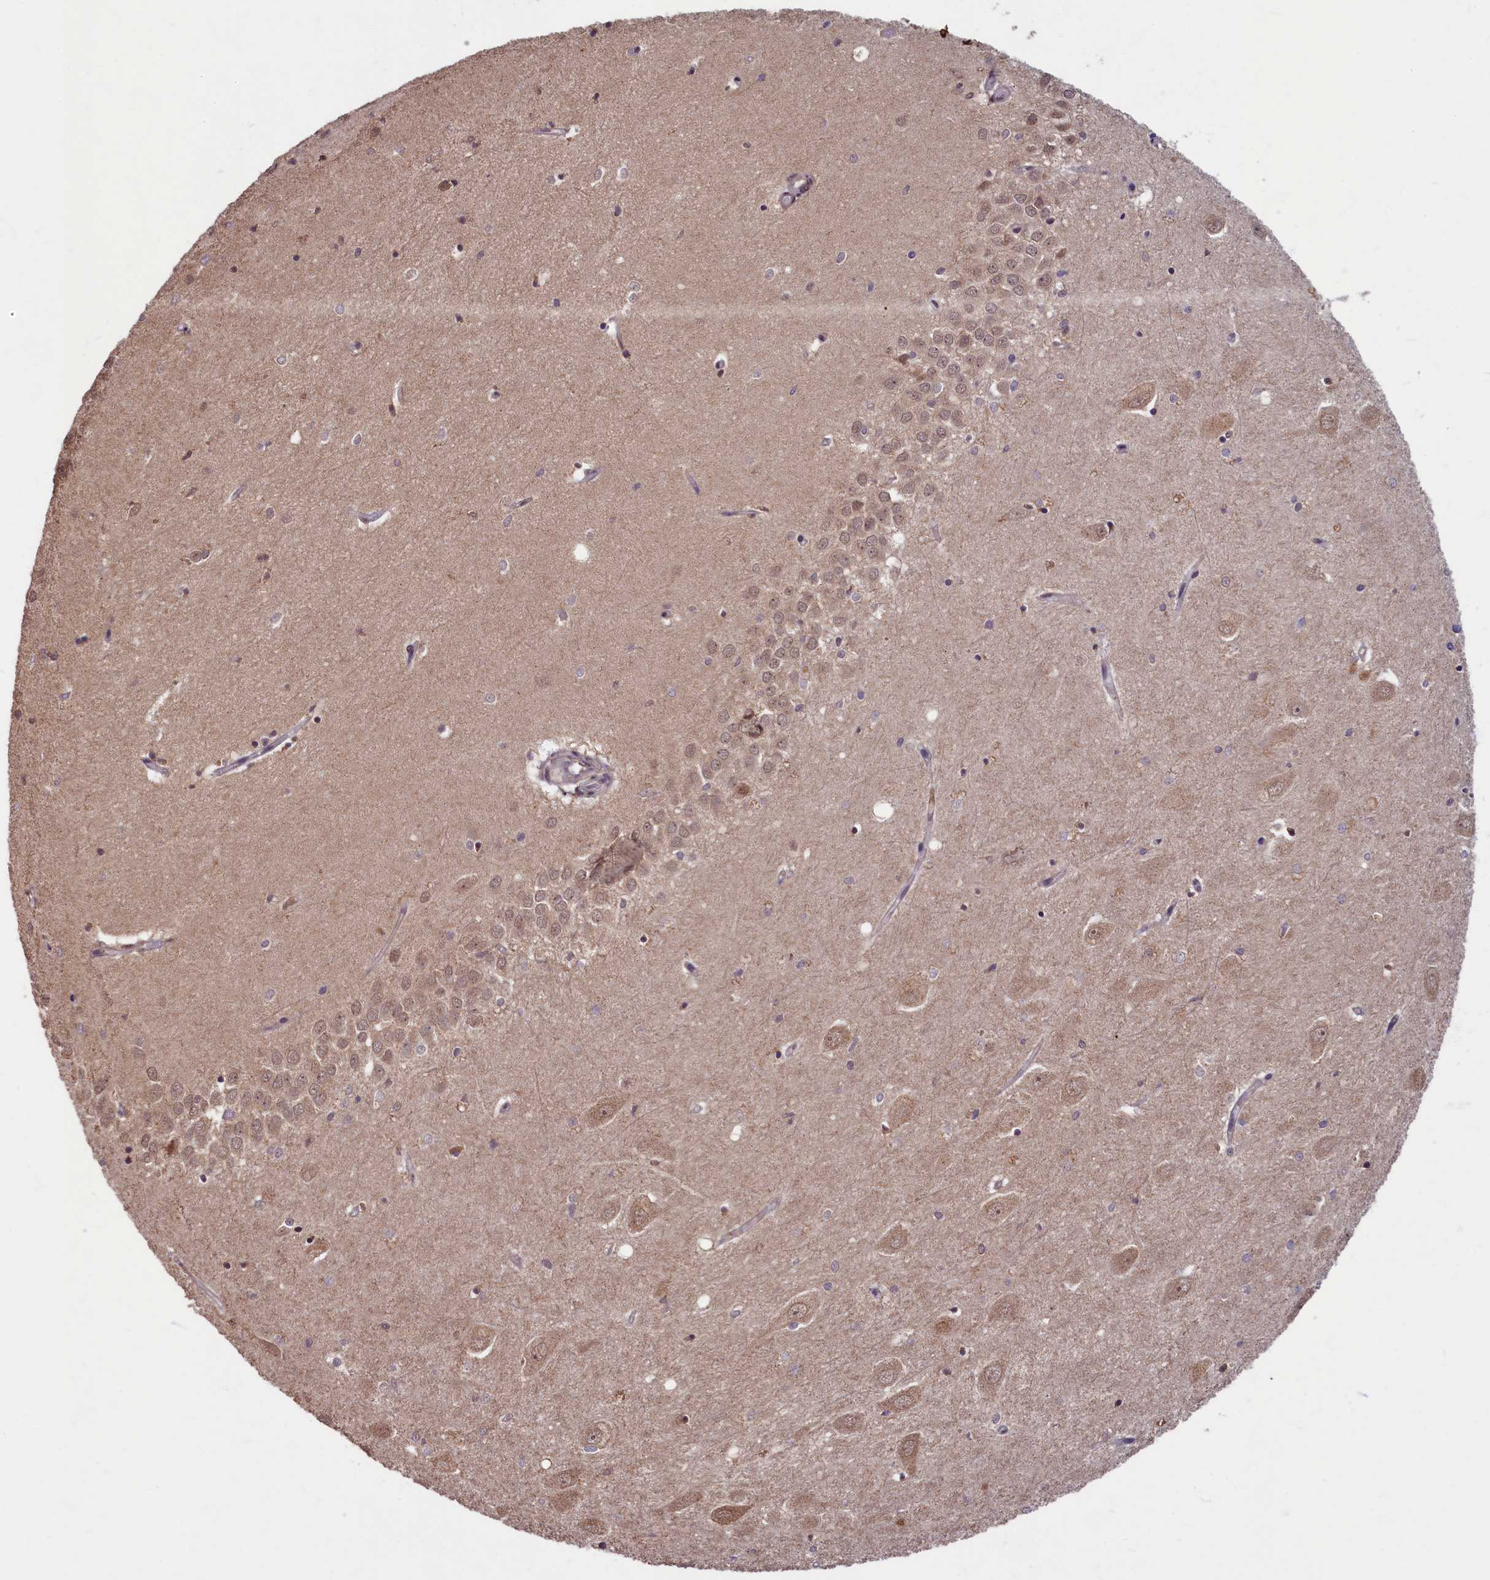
{"staining": {"intensity": "weak", "quantity": "25%-75%", "location": "cytoplasmic/membranous"}, "tissue": "hippocampus", "cell_type": "Glial cells", "image_type": "normal", "snomed": [{"axis": "morphology", "description": "Normal tissue, NOS"}, {"axis": "topography", "description": "Hippocampus"}], "caption": "IHC of unremarkable human hippocampus exhibits low levels of weak cytoplasmic/membranous staining in about 25%-75% of glial cells. Using DAB (brown) and hematoxylin (blue) stains, captured at high magnification using brightfield microscopy.", "gene": "BRCA1", "patient": {"sex": "female", "age": 64}}